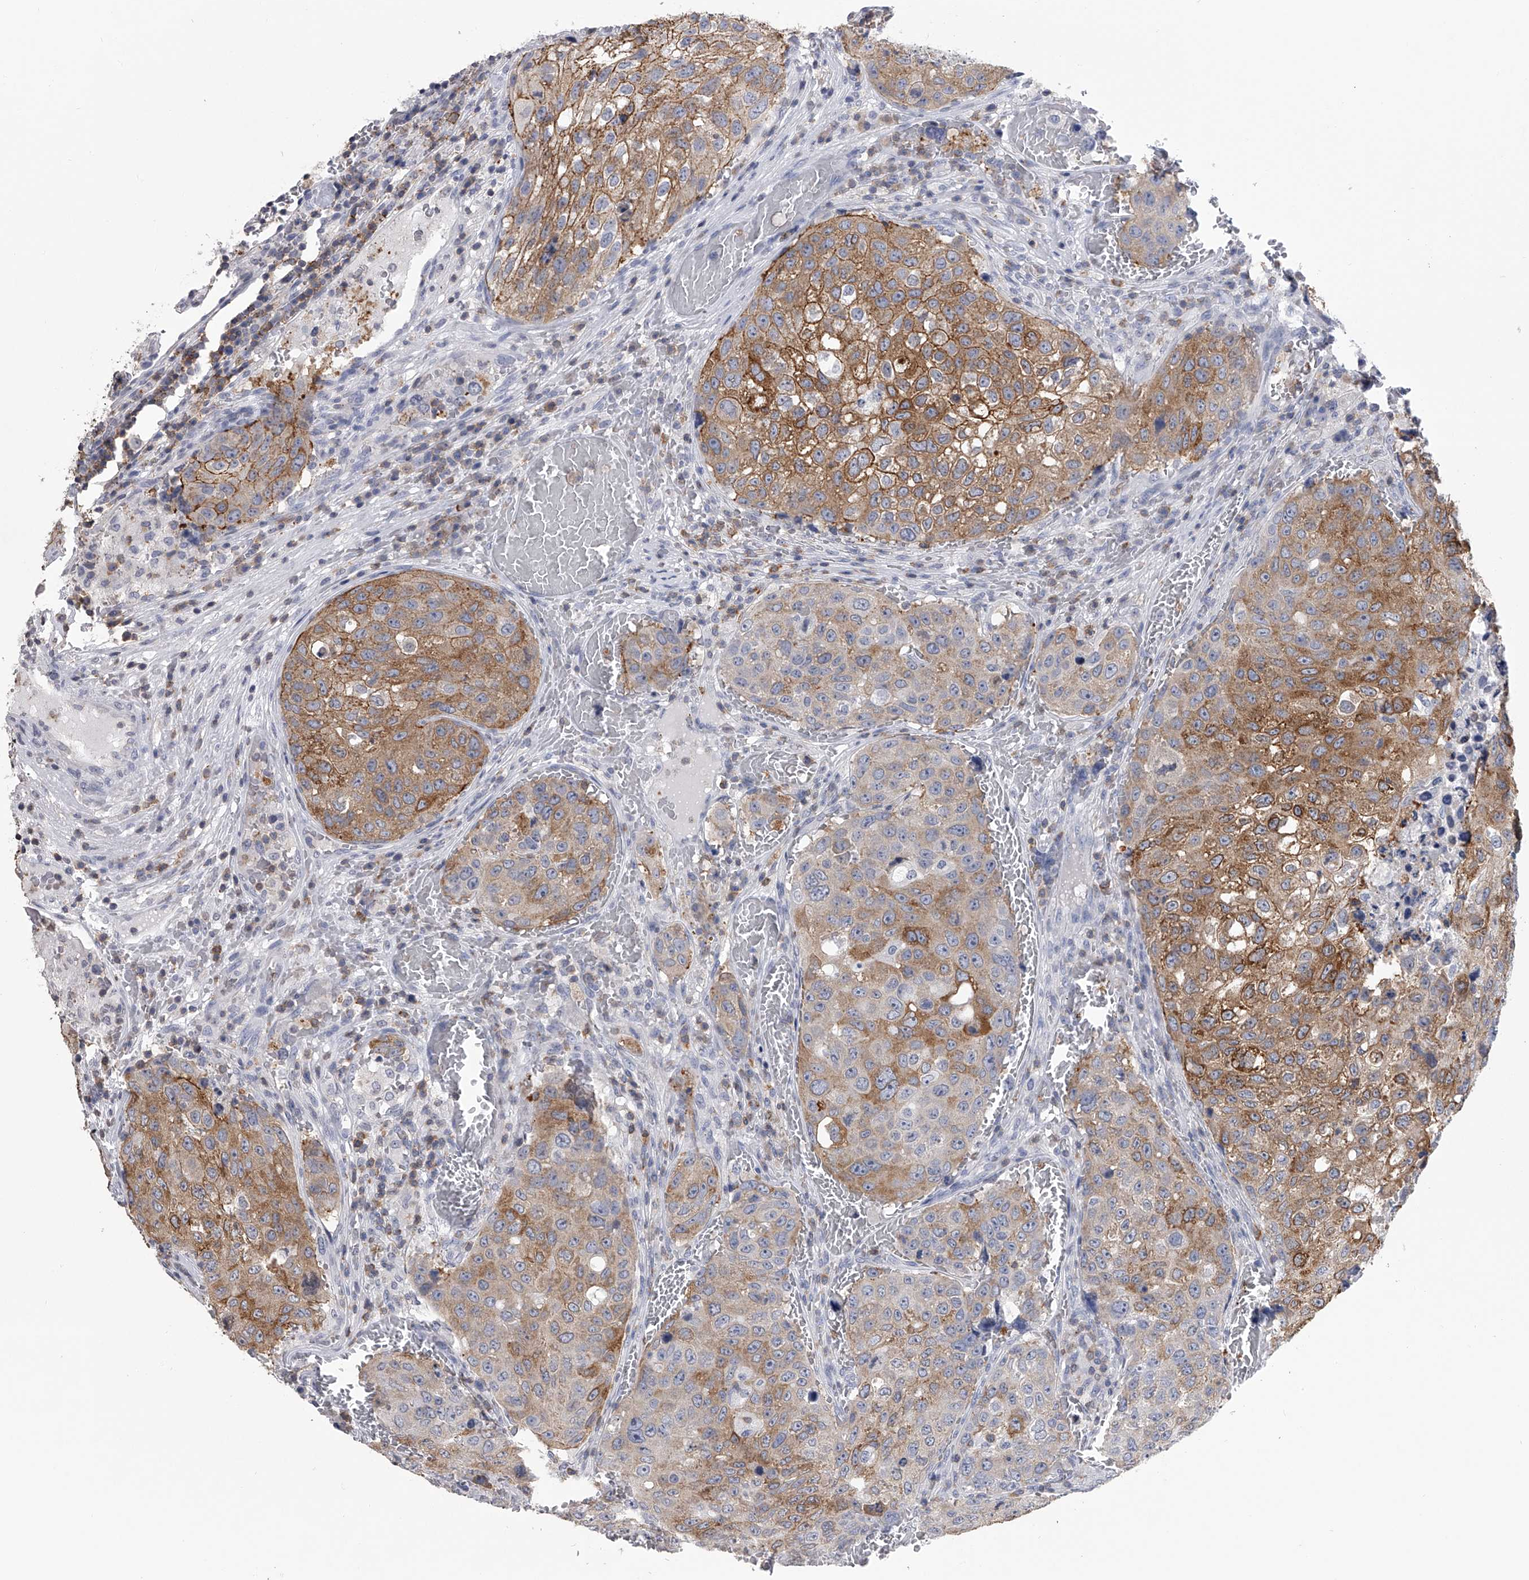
{"staining": {"intensity": "moderate", "quantity": ">75%", "location": "cytoplasmic/membranous"}, "tissue": "urothelial cancer", "cell_type": "Tumor cells", "image_type": "cancer", "snomed": [{"axis": "morphology", "description": "Urothelial carcinoma, High grade"}, {"axis": "topography", "description": "Lymph node"}, {"axis": "topography", "description": "Urinary bladder"}], "caption": "Immunohistochemistry photomicrograph of neoplastic tissue: high-grade urothelial carcinoma stained using IHC shows medium levels of moderate protein expression localized specifically in the cytoplasmic/membranous of tumor cells, appearing as a cytoplasmic/membranous brown color.", "gene": "TASP1", "patient": {"sex": "male", "age": 51}}